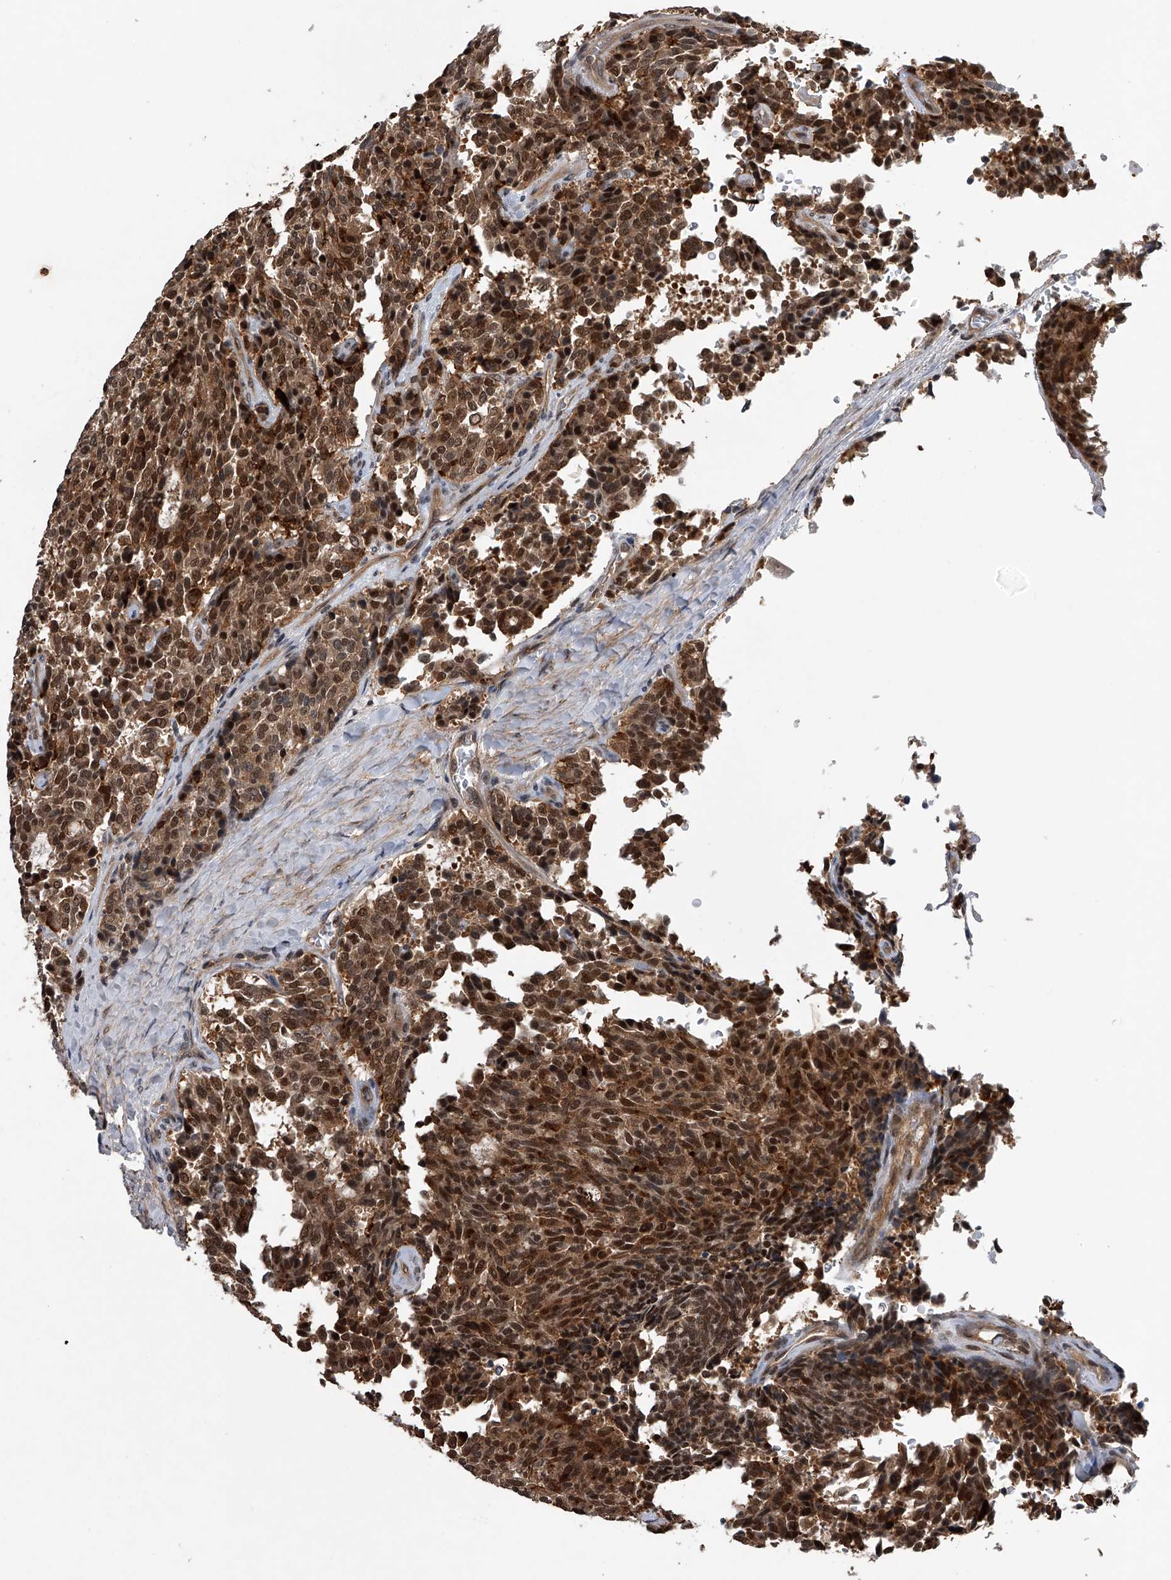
{"staining": {"intensity": "moderate", "quantity": ">75%", "location": "cytoplasmic/membranous,nuclear"}, "tissue": "carcinoid", "cell_type": "Tumor cells", "image_type": "cancer", "snomed": [{"axis": "morphology", "description": "Carcinoid, malignant, NOS"}, {"axis": "topography", "description": "Pancreas"}], "caption": "Carcinoid stained for a protein (brown) reveals moderate cytoplasmic/membranous and nuclear positive staining in approximately >75% of tumor cells.", "gene": "SLC12A8", "patient": {"sex": "female", "age": 54}}